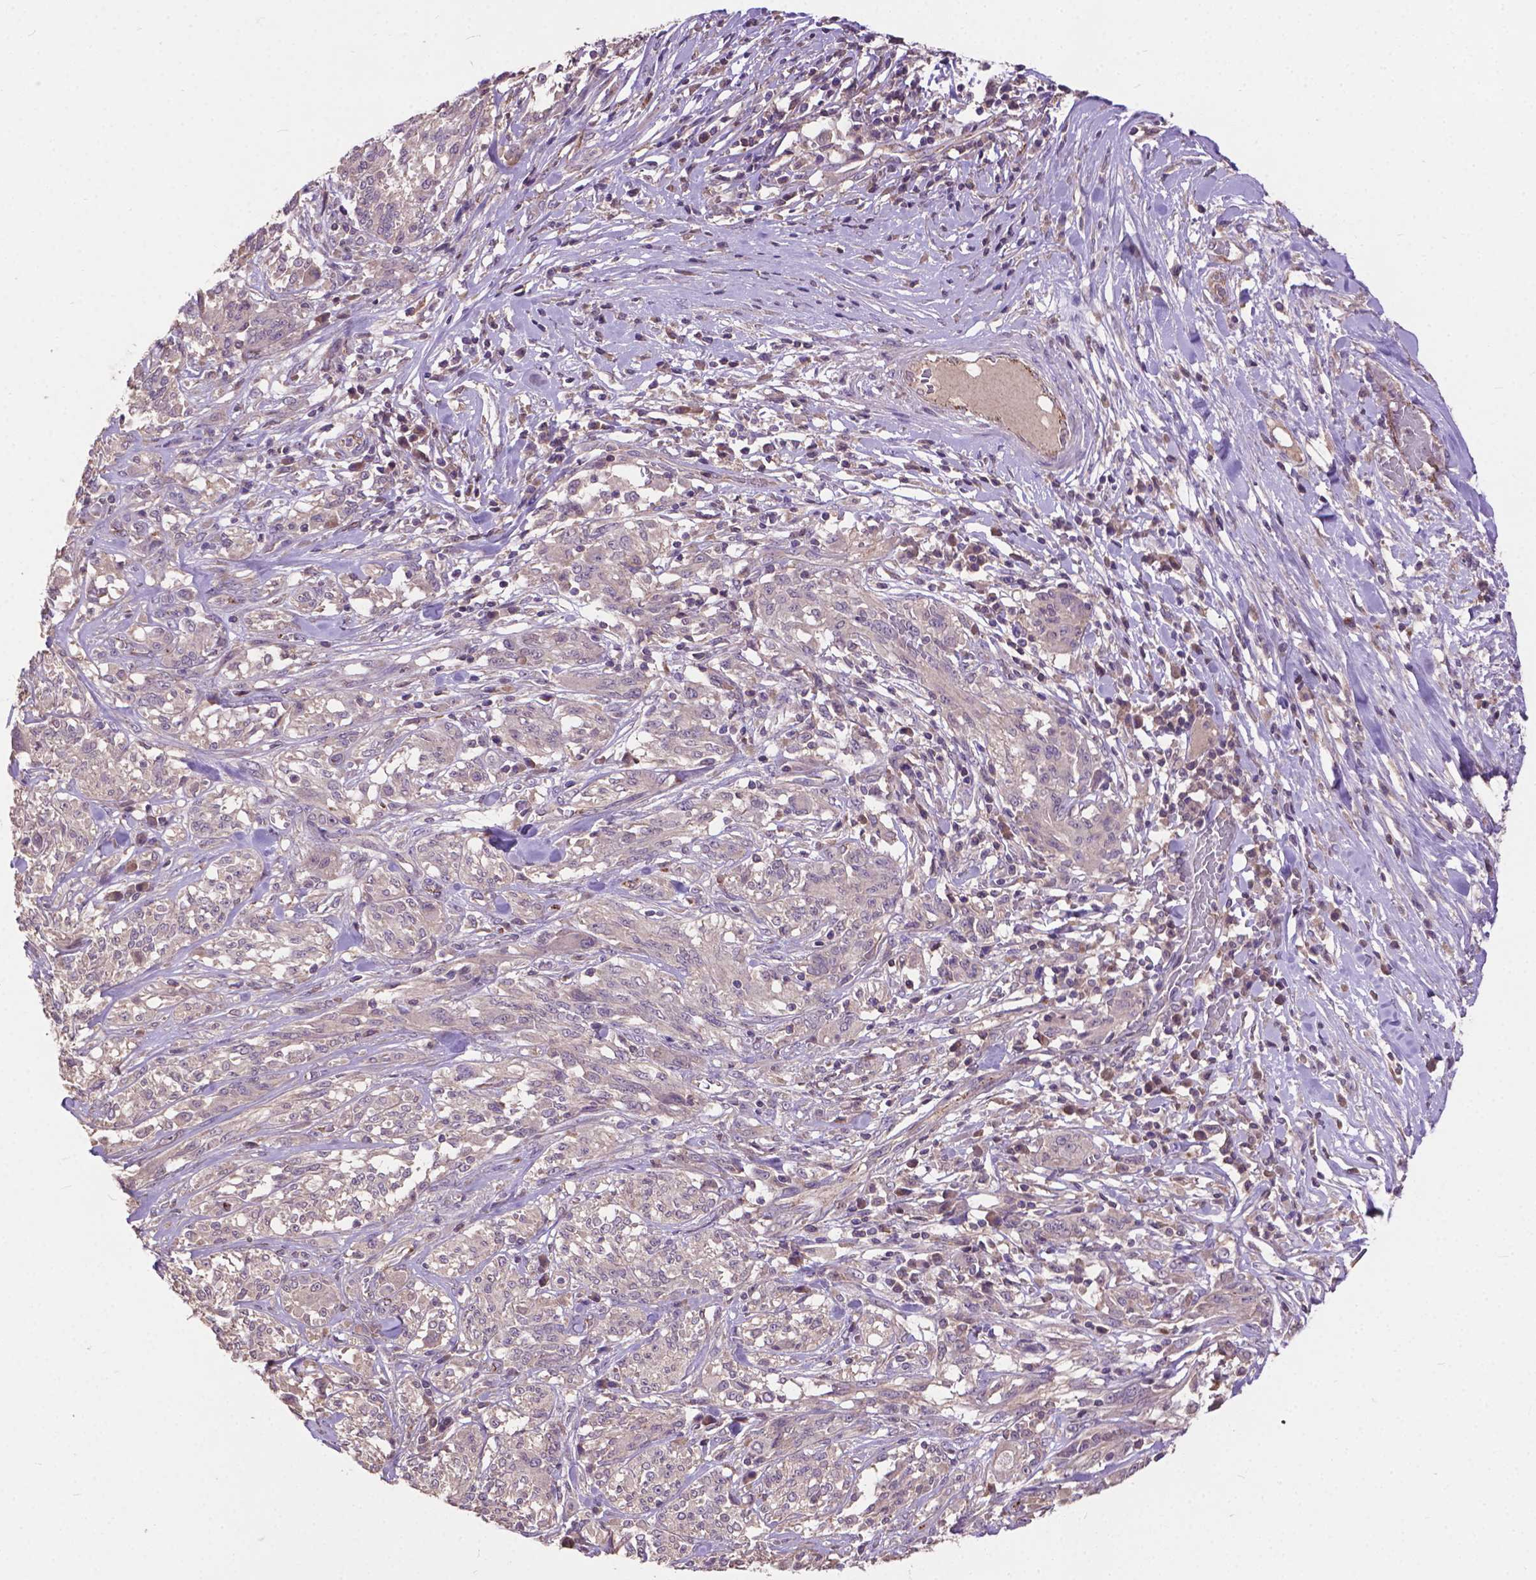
{"staining": {"intensity": "negative", "quantity": "none", "location": "none"}, "tissue": "melanoma", "cell_type": "Tumor cells", "image_type": "cancer", "snomed": [{"axis": "morphology", "description": "Malignant melanoma, NOS"}, {"axis": "topography", "description": "Skin"}], "caption": "A micrograph of human malignant melanoma is negative for staining in tumor cells. Nuclei are stained in blue.", "gene": "ZNF337", "patient": {"sex": "female", "age": 91}}